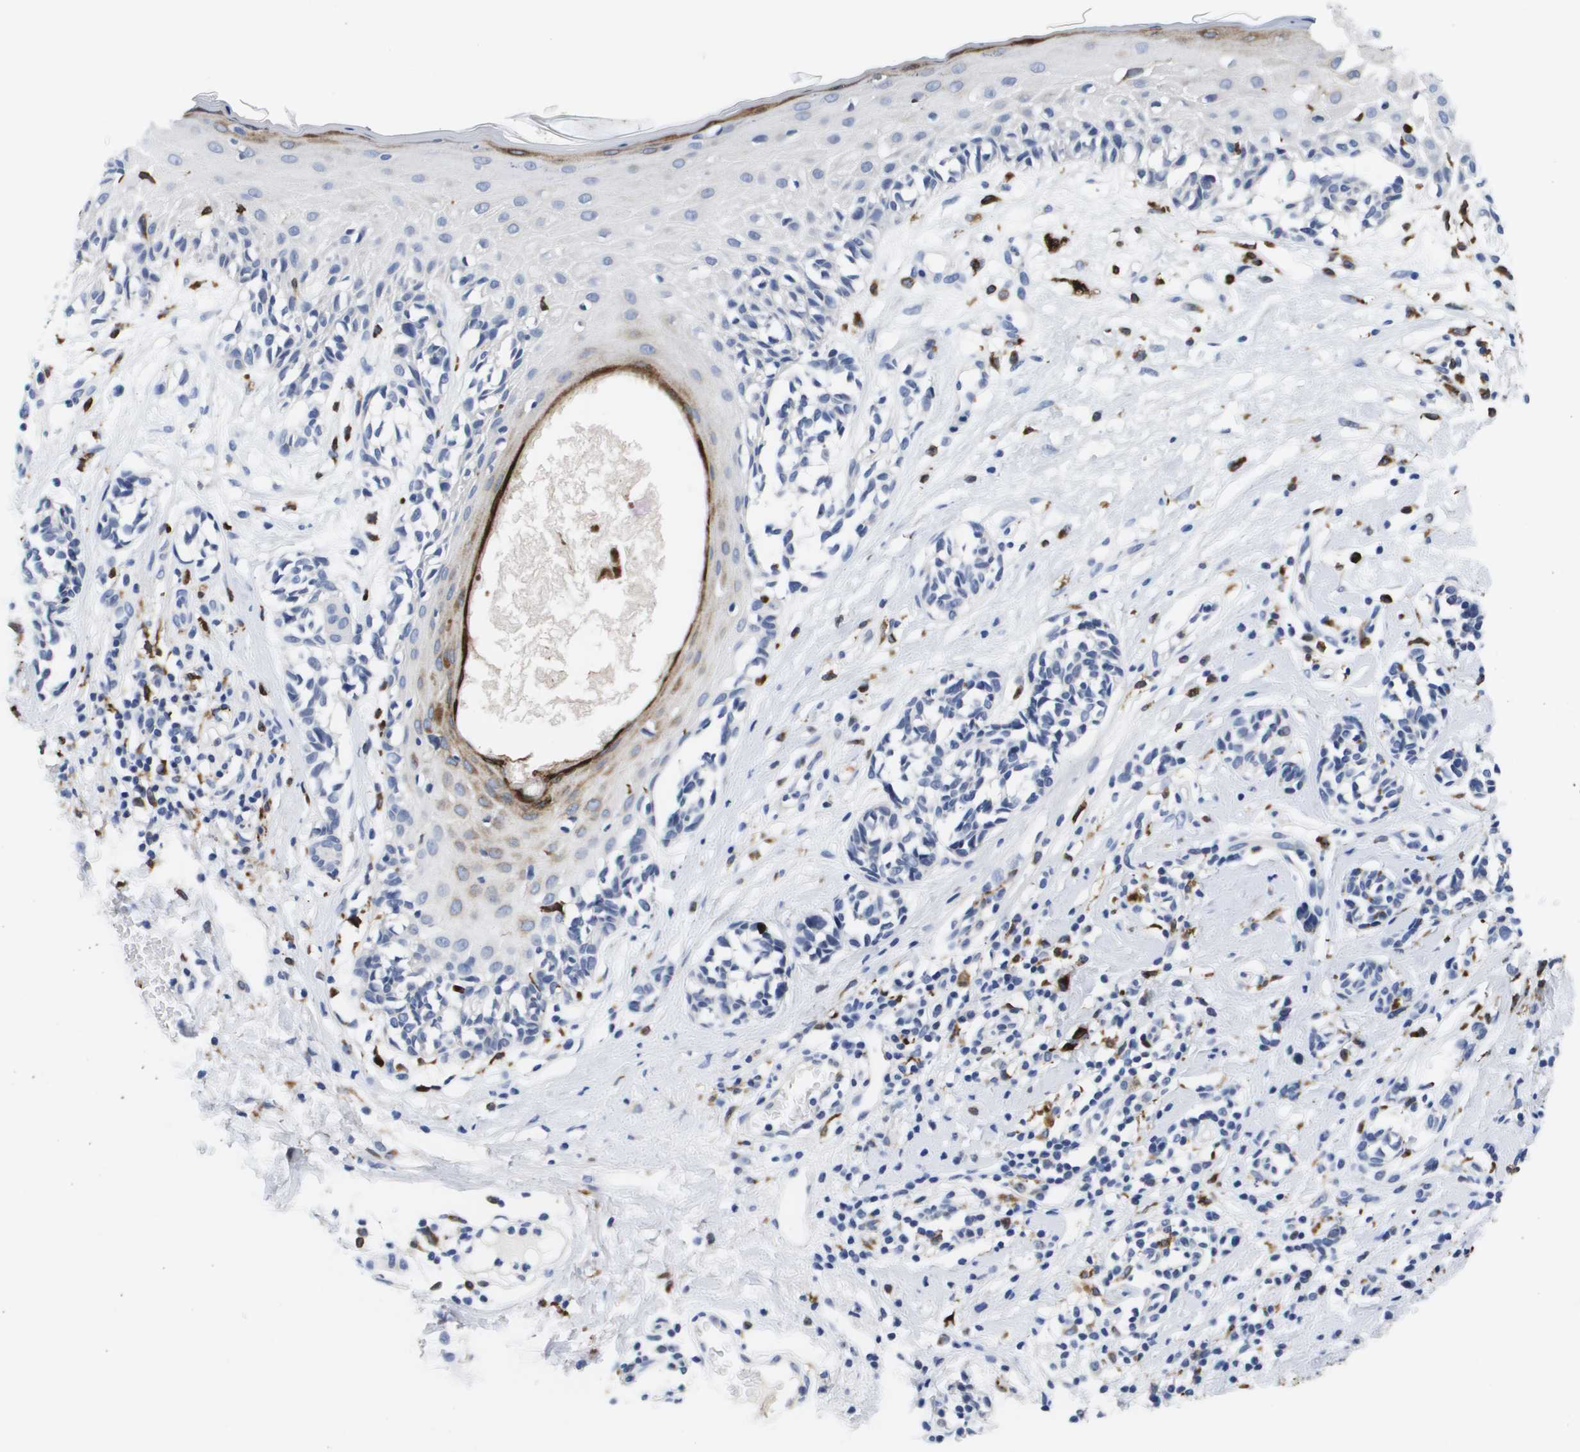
{"staining": {"intensity": "negative", "quantity": "none", "location": "none"}, "tissue": "melanoma", "cell_type": "Tumor cells", "image_type": "cancer", "snomed": [{"axis": "morphology", "description": "Malignant melanoma, NOS"}, {"axis": "topography", "description": "Skin"}], "caption": "High power microscopy image of an immunohistochemistry (IHC) micrograph of melanoma, revealing no significant positivity in tumor cells. (Stains: DAB IHC with hematoxylin counter stain, Microscopy: brightfield microscopy at high magnification).", "gene": "HMOX1", "patient": {"sex": "male", "age": 64}}